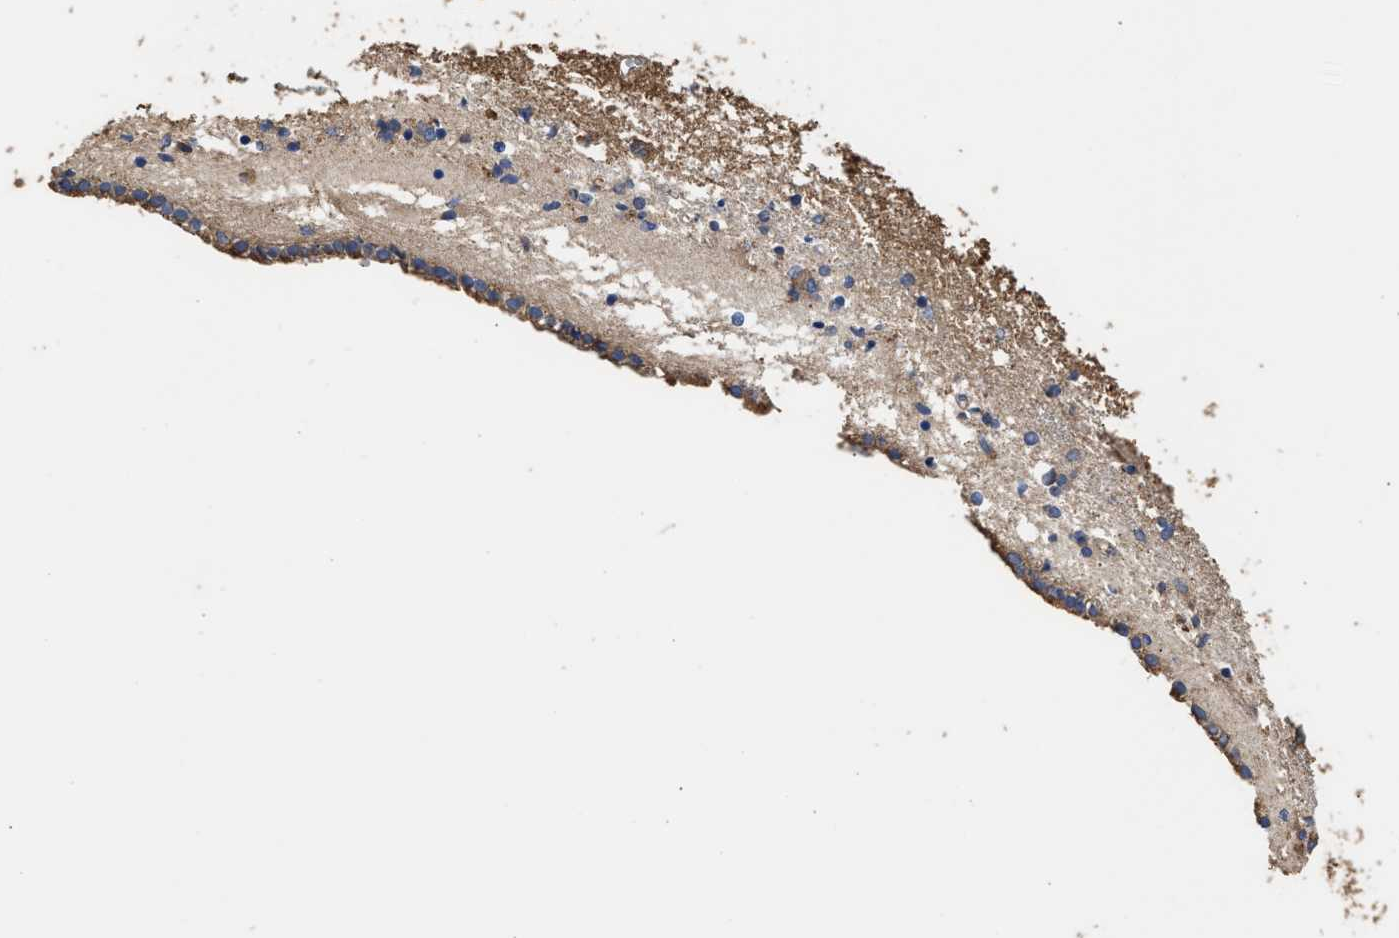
{"staining": {"intensity": "moderate", "quantity": "<25%", "location": "cytoplasmic/membranous"}, "tissue": "caudate", "cell_type": "Glial cells", "image_type": "normal", "snomed": [{"axis": "morphology", "description": "Normal tissue, NOS"}, {"axis": "topography", "description": "Lateral ventricle wall"}], "caption": "An immunohistochemistry (IHC) photomicrograph of unremarkable tissue is shown. Protein staining in brown highlights moderate cytoplasmic/membranous positivity in caudate within glial cells. The staining is performed using DAB brown chromogen to label protein expression. The nuclei are counter-stained blue using hematoxylin.", "gene": "KLB", "patient": {"sex": "male", "age": 45}}